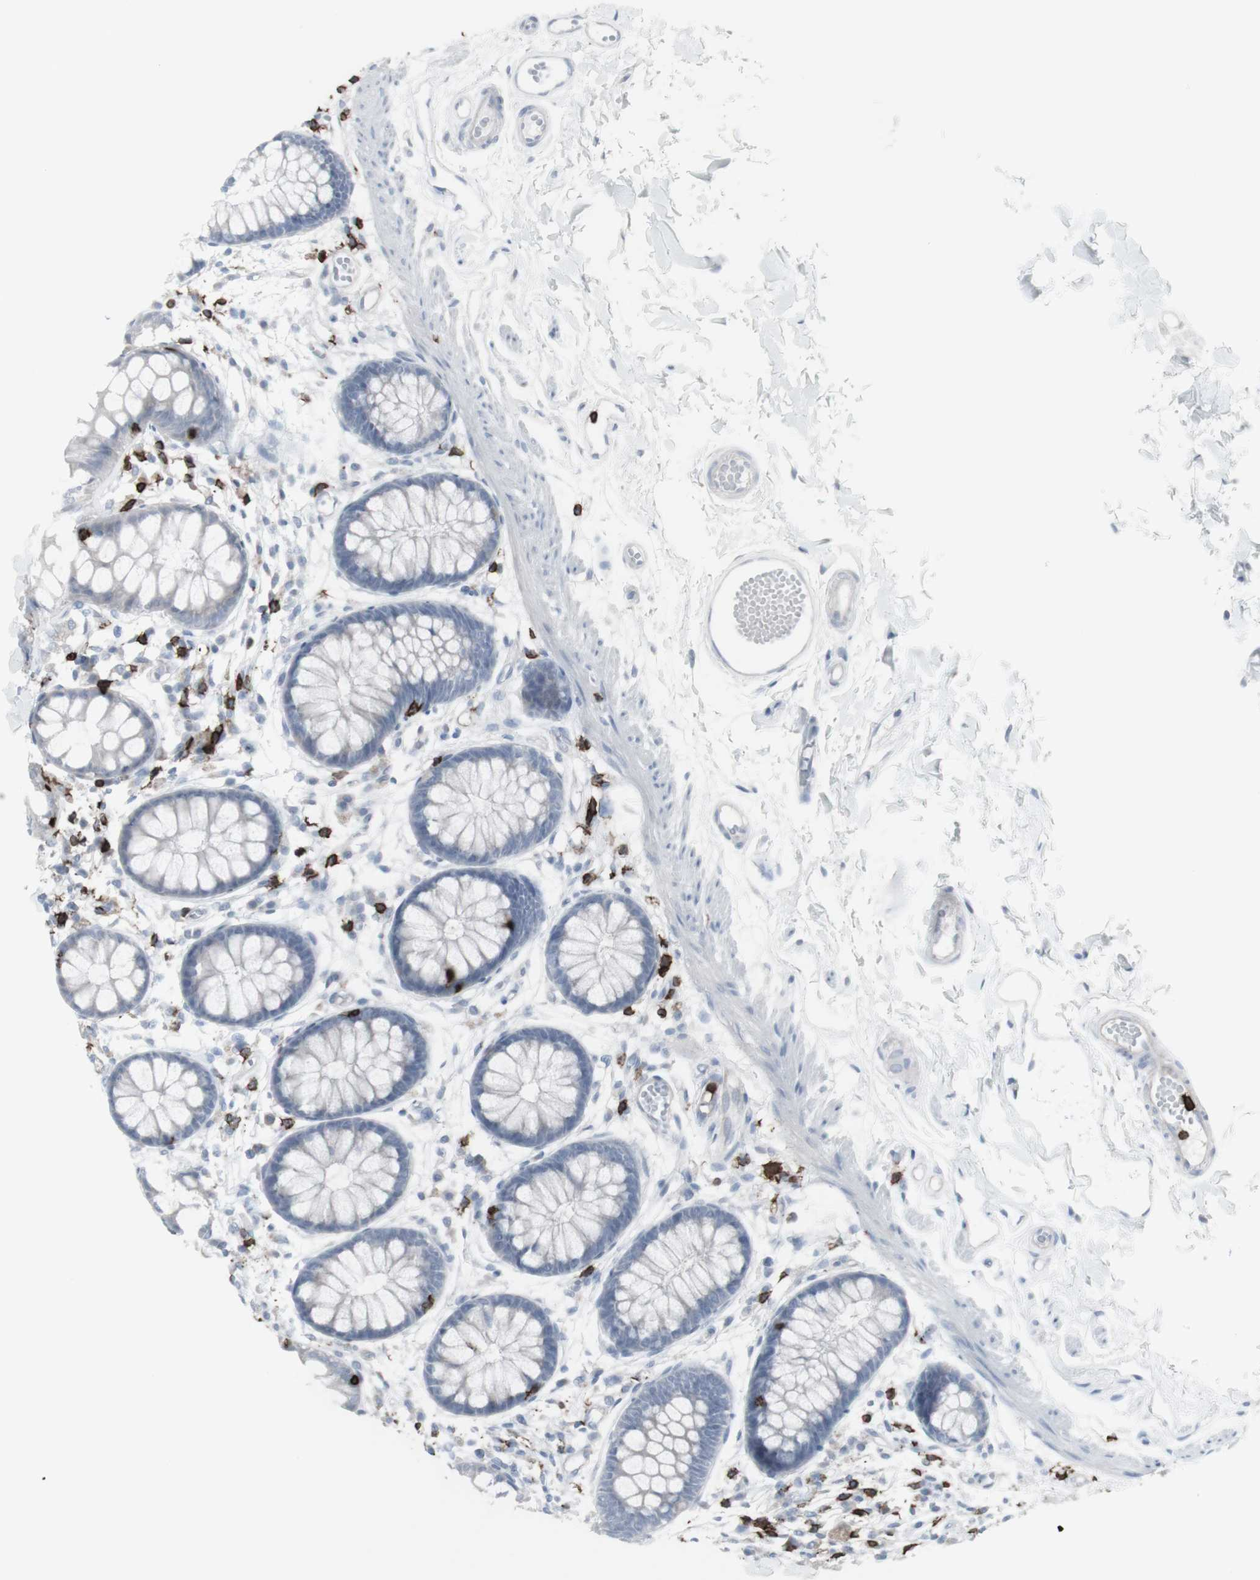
{"staining": {"intensity": "negative", "quantity": "none", "location": "none"}, "tissue": "rectum", "cell_type": "Glandular cells", "image_type": "normal", "snomed": [{"axis": "morphology", "description": "Normal tissue, NOS"}, {"axis": "topography", "description": "Rectum"}], "caption": "High magnification brightfield microscopy of benign rectum stained with DAB (3,3'-diaminobenzidine) (brown) and counterstained with hematoxylin (blue): glandular cells show no significant staining. (Stains: DAB (3,3'-diaminobenzidine) IHC with hematoxylin counter stain, Microscopy: brightfield microscopy at high magnification).", "gene": "CD247", "patient": {"sex": "female", "age": 66}}